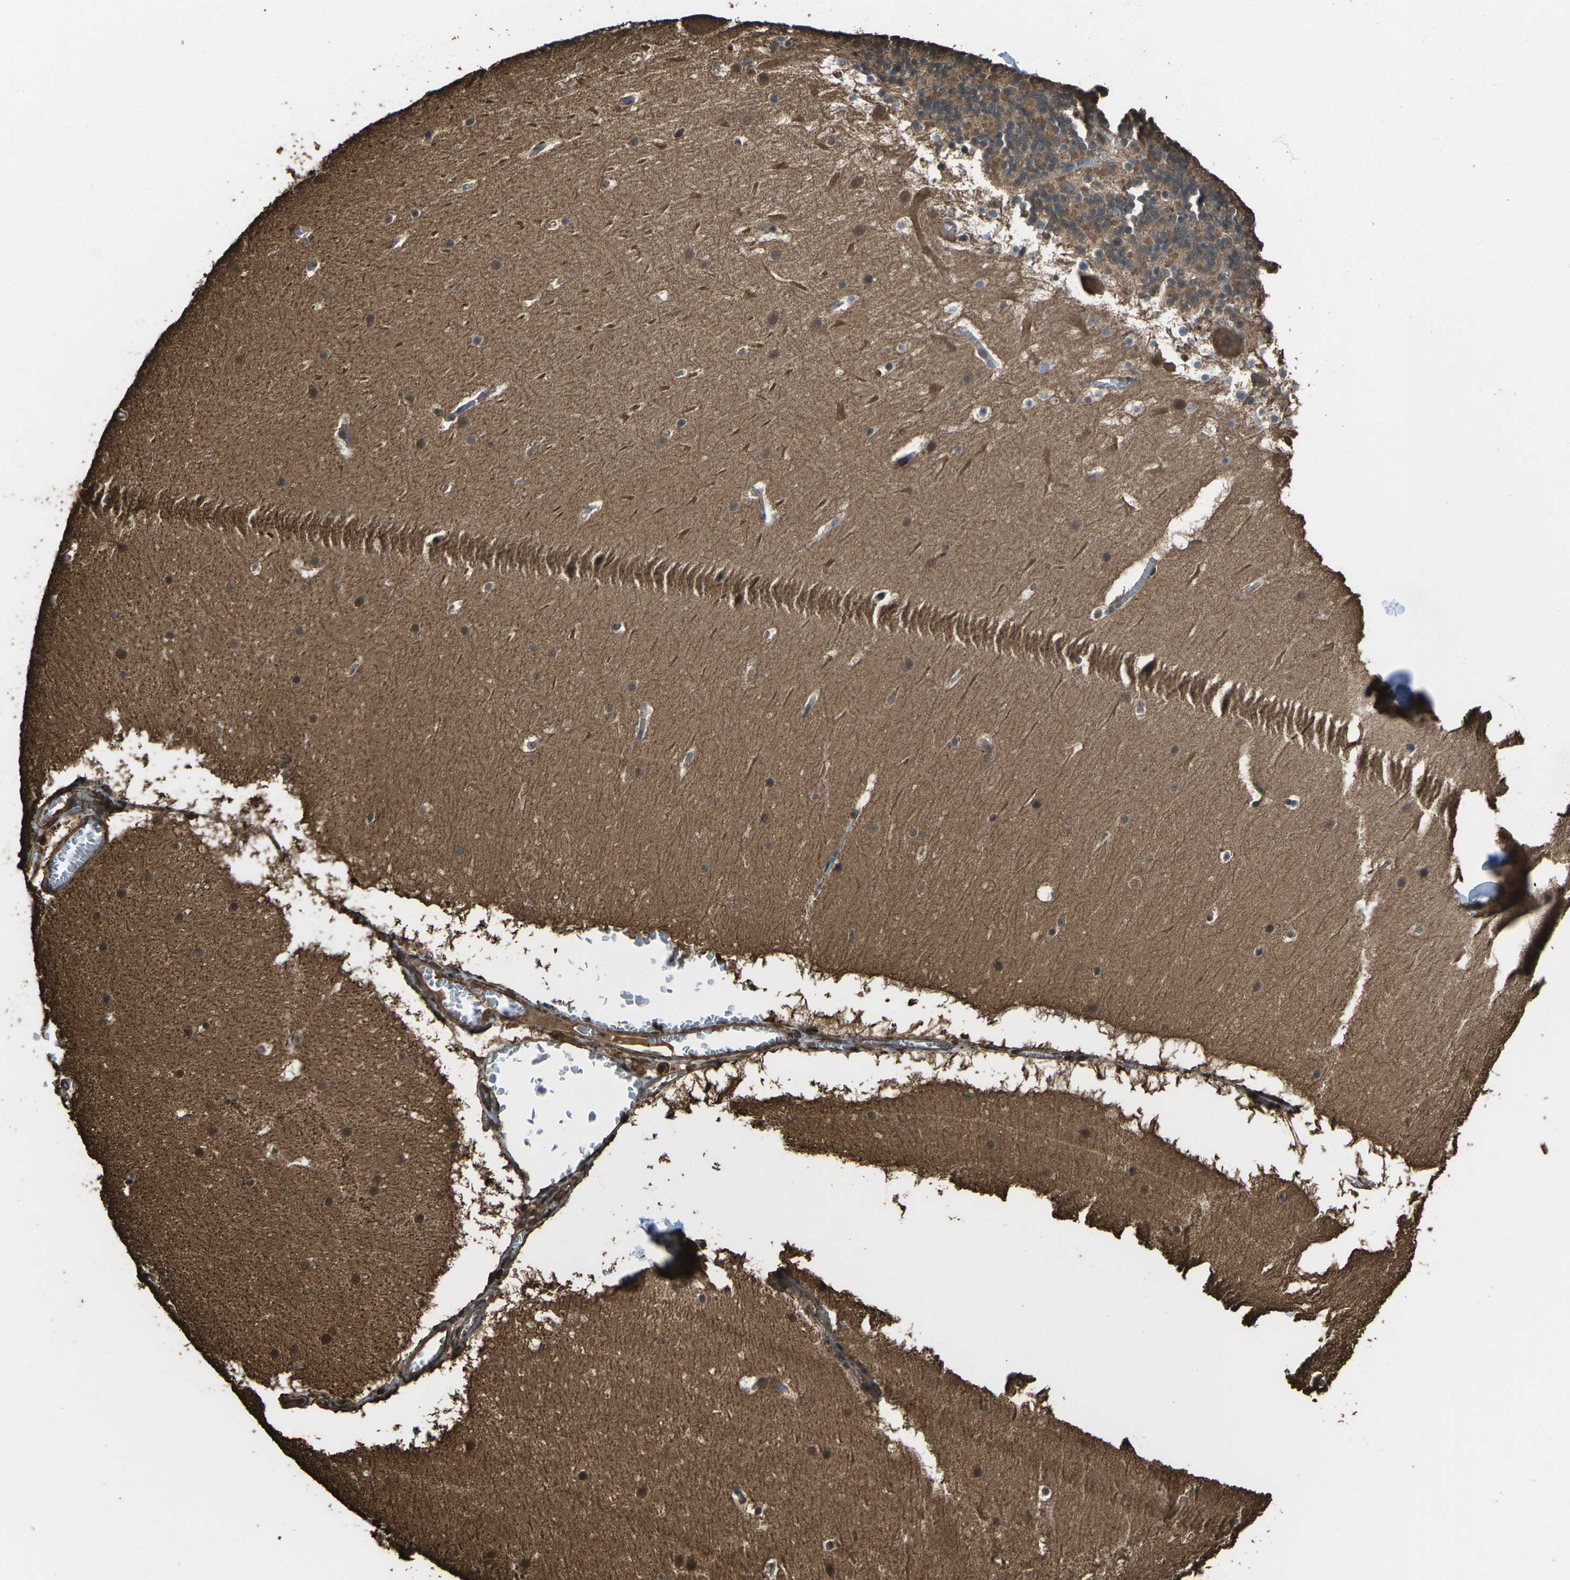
{"staining": {"intensity": "moderate", "quantity": ">75%", "location": "cytoplasmic/membranous"}, "tissue": "cerebellum", "cell_type": "Cells in granular layer", "image_type": "normal", "snomed": [{"axis": "morphology", "description": "Normal tissue, NOS"}, {"axis": "topography", "description": "Cerebellum"}], "caption": "Immunohistochemistry (DAB) staining of benign human cerebellum exhibits moderate cytoplasmic/membranous protein expression in about >75% of cells in granular layer. The staining is performed using DAB brown chromogen to label protein expression. The nuclei are counter-stained blue using hematoxylin.", "gene": "DHPS", "patient": {"sex": "male", "age": 45}}